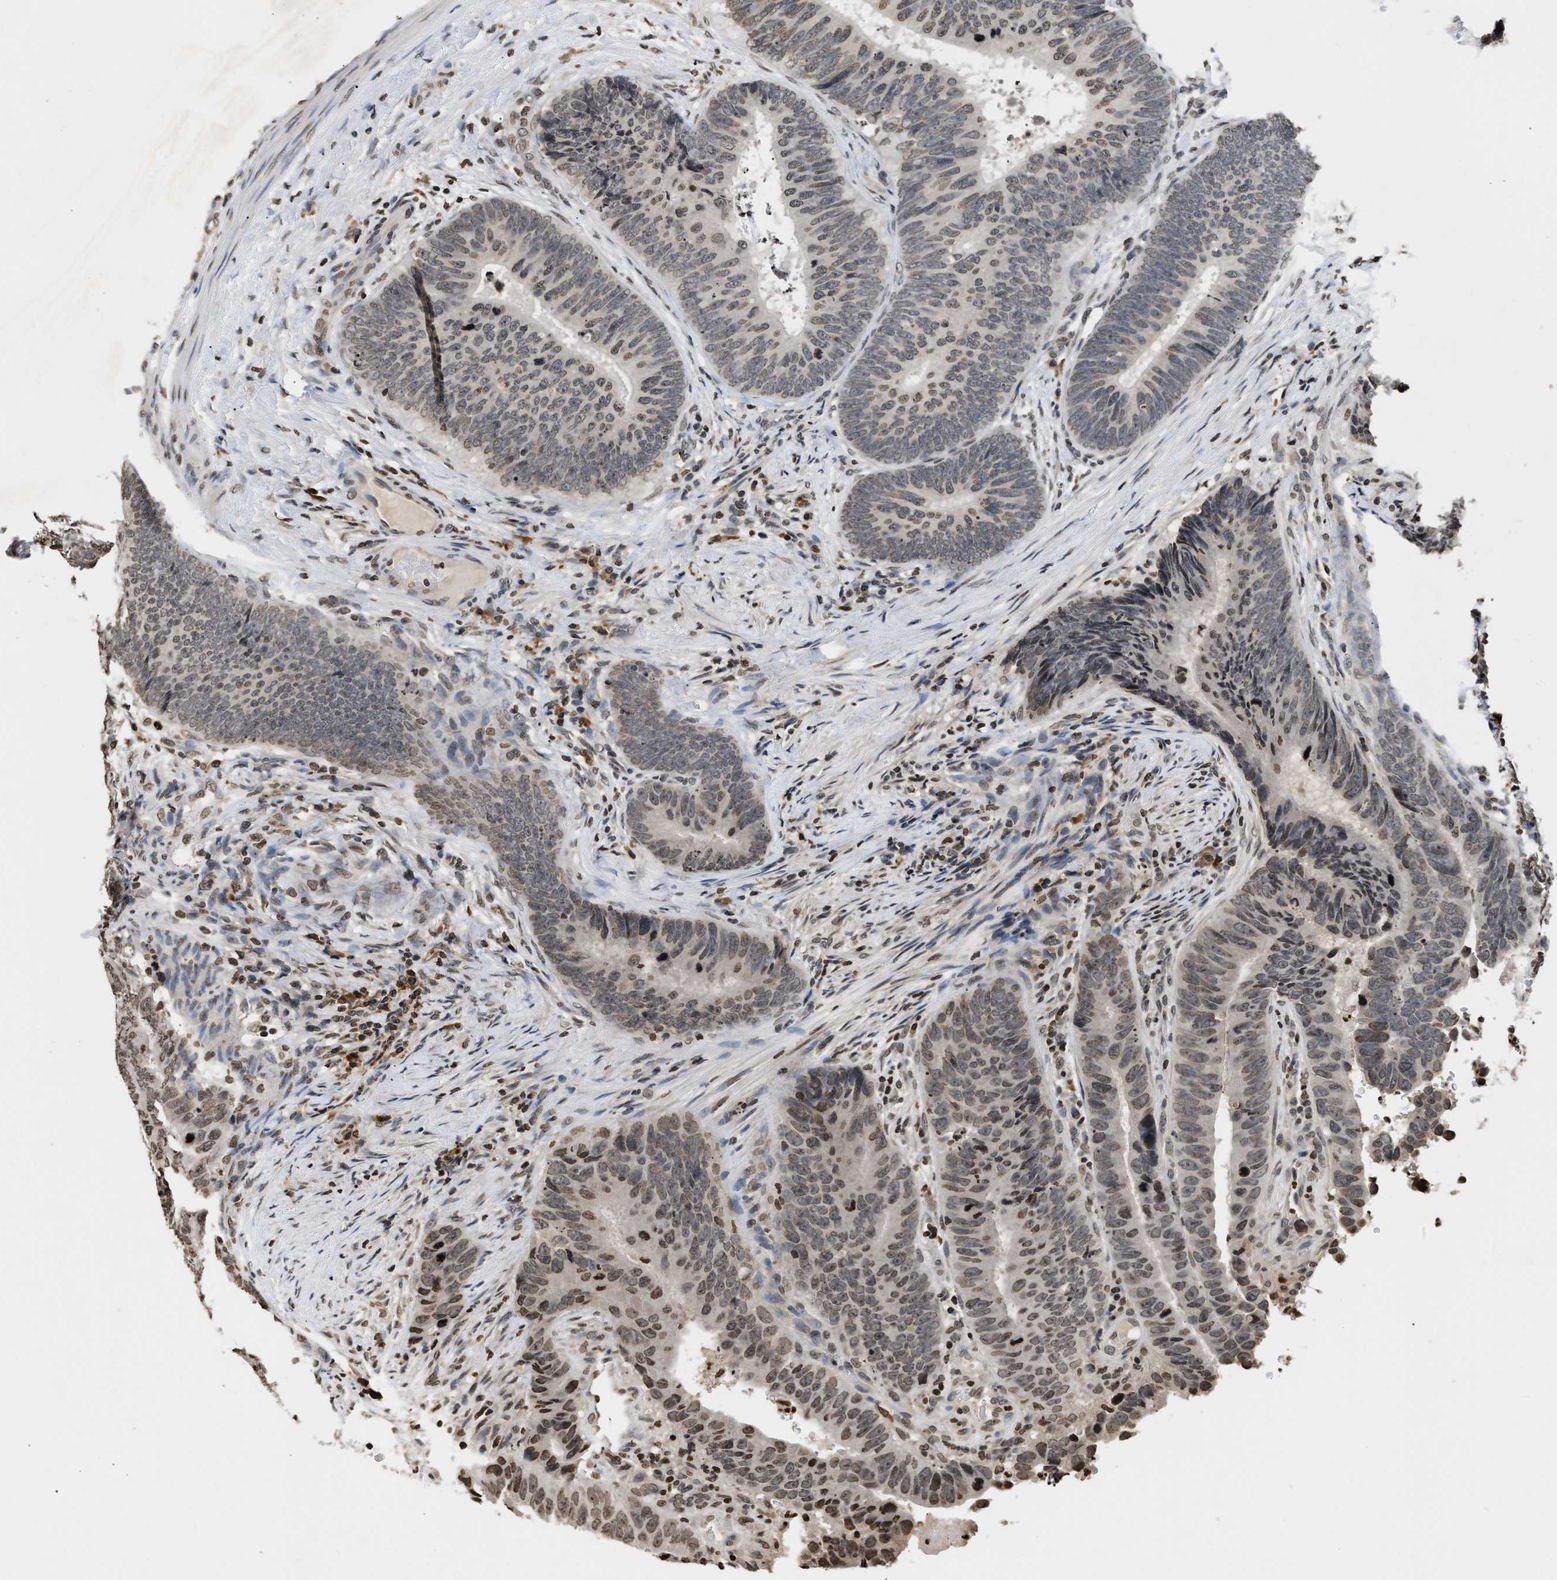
{"staining": {"intensity": "weak", "quantity": "25%-75%", "location": "nuclear"}, "tissue": "colorectal cancer", "cell_type": "Tumor cells", "image_type": "cancer", "snomed": [{"axis": "morphology", "description": "Adenocarcinoma, NOS"}, {"axis": "topography", "description": "Colon"}], "caption": "Human colorectal cancer (adenocarcinoma) stained for a protein (brown) reveals weak nuclear positive staining in about 25%-75% of tumor cells.", "gene": "DNASE1L3", "patient": {"sex": "male", "age": 56}}